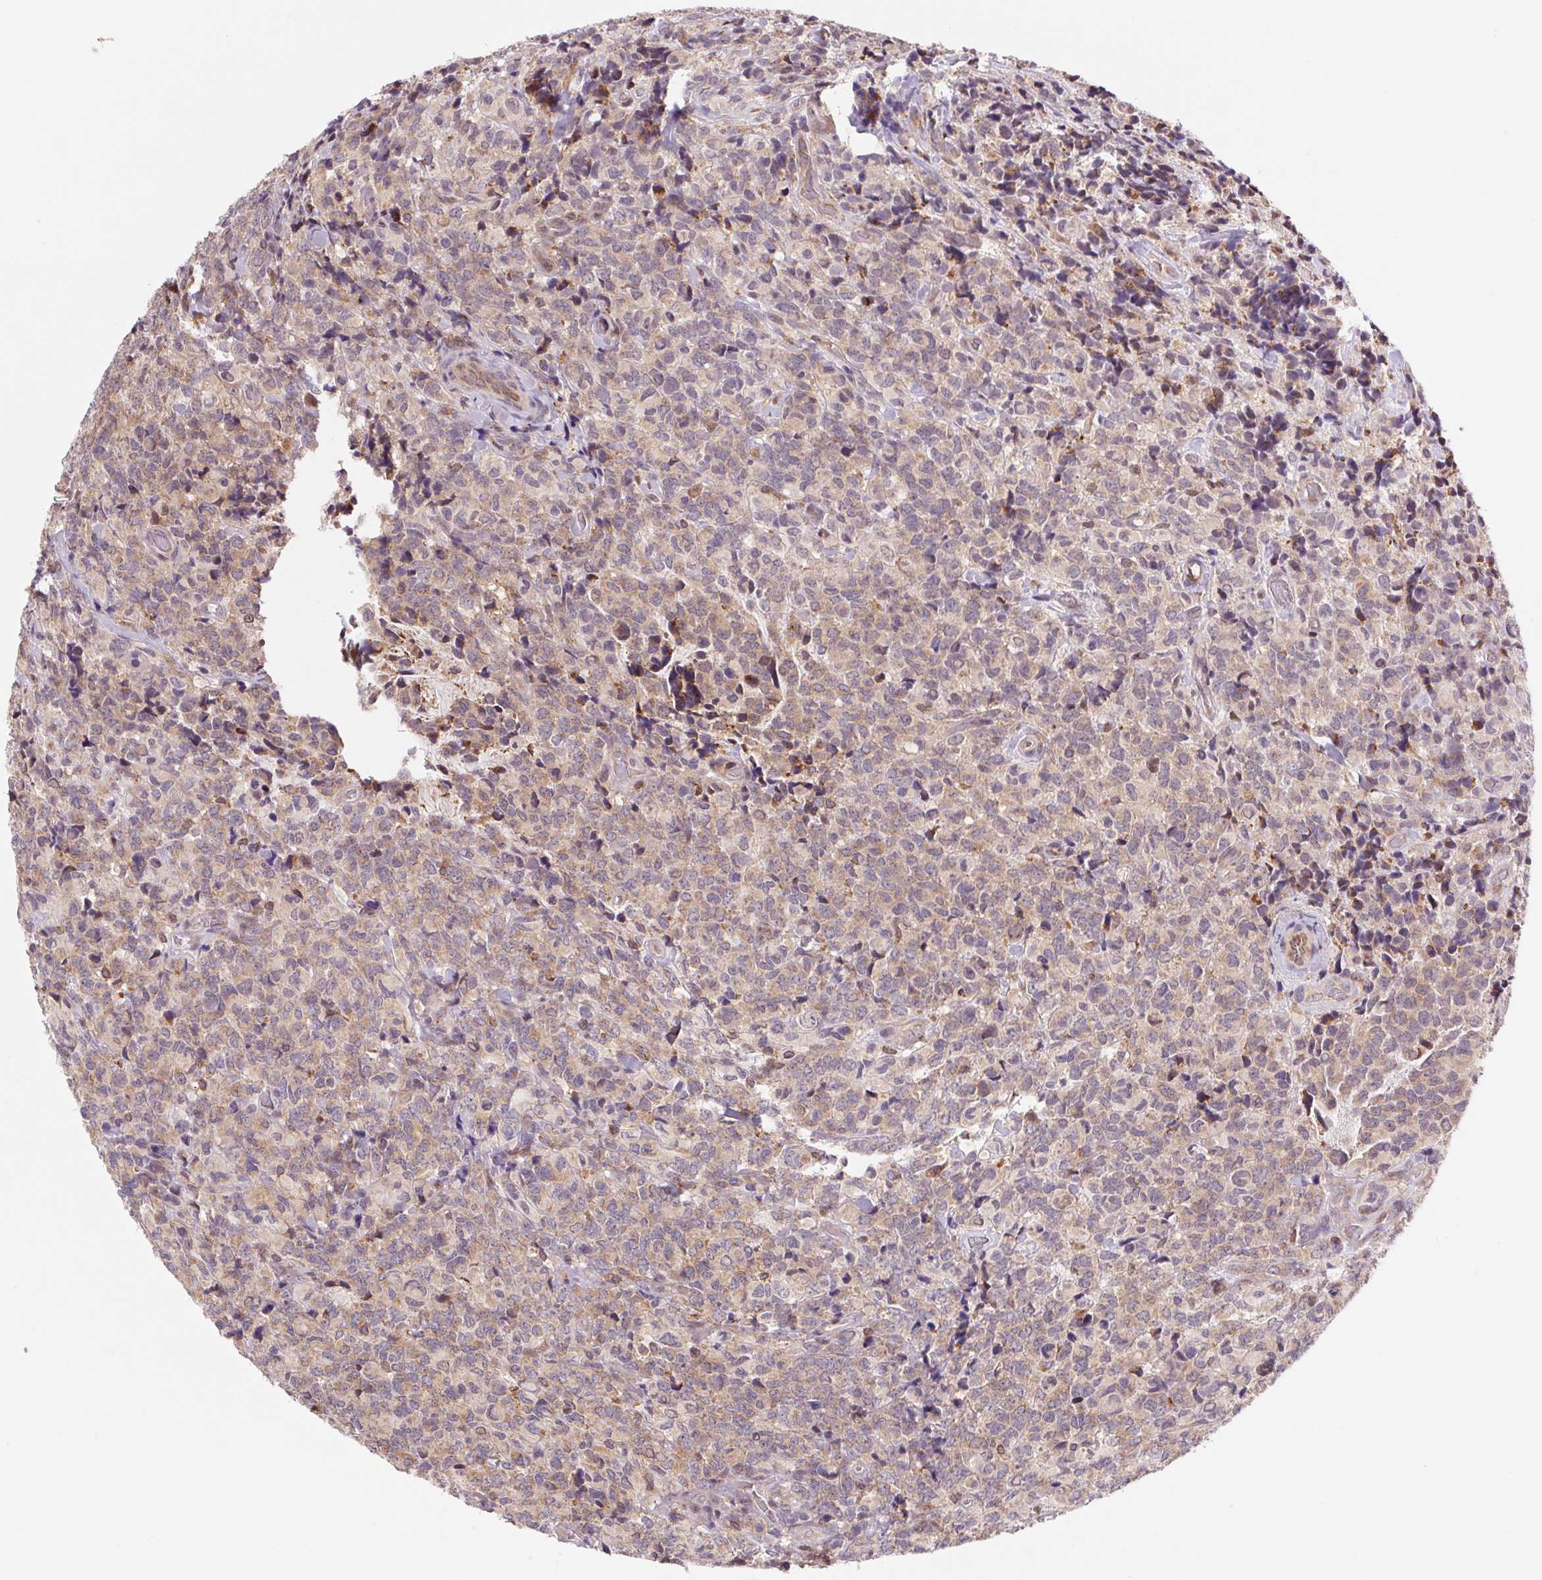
{"staining": {"intensity": "weak", "quantity": "25%-75%", "location": "cytoplasmic/membranous"}, "tissue": "glioma", "cell_type": "Tumor cells", "image_type": "cancer", "snomed": [{"axis": "morphology", "description": "Glioma, malignant, High grade"}, {"axis": "topography", "description": "Brain"}], "caption": "Glioma tissue shows weak cytoplasmic/membranous staining in approximately 25%-75% of tumor cells", "gene": "KLHL20", "patient": {"sex": "male", "age": 39}}